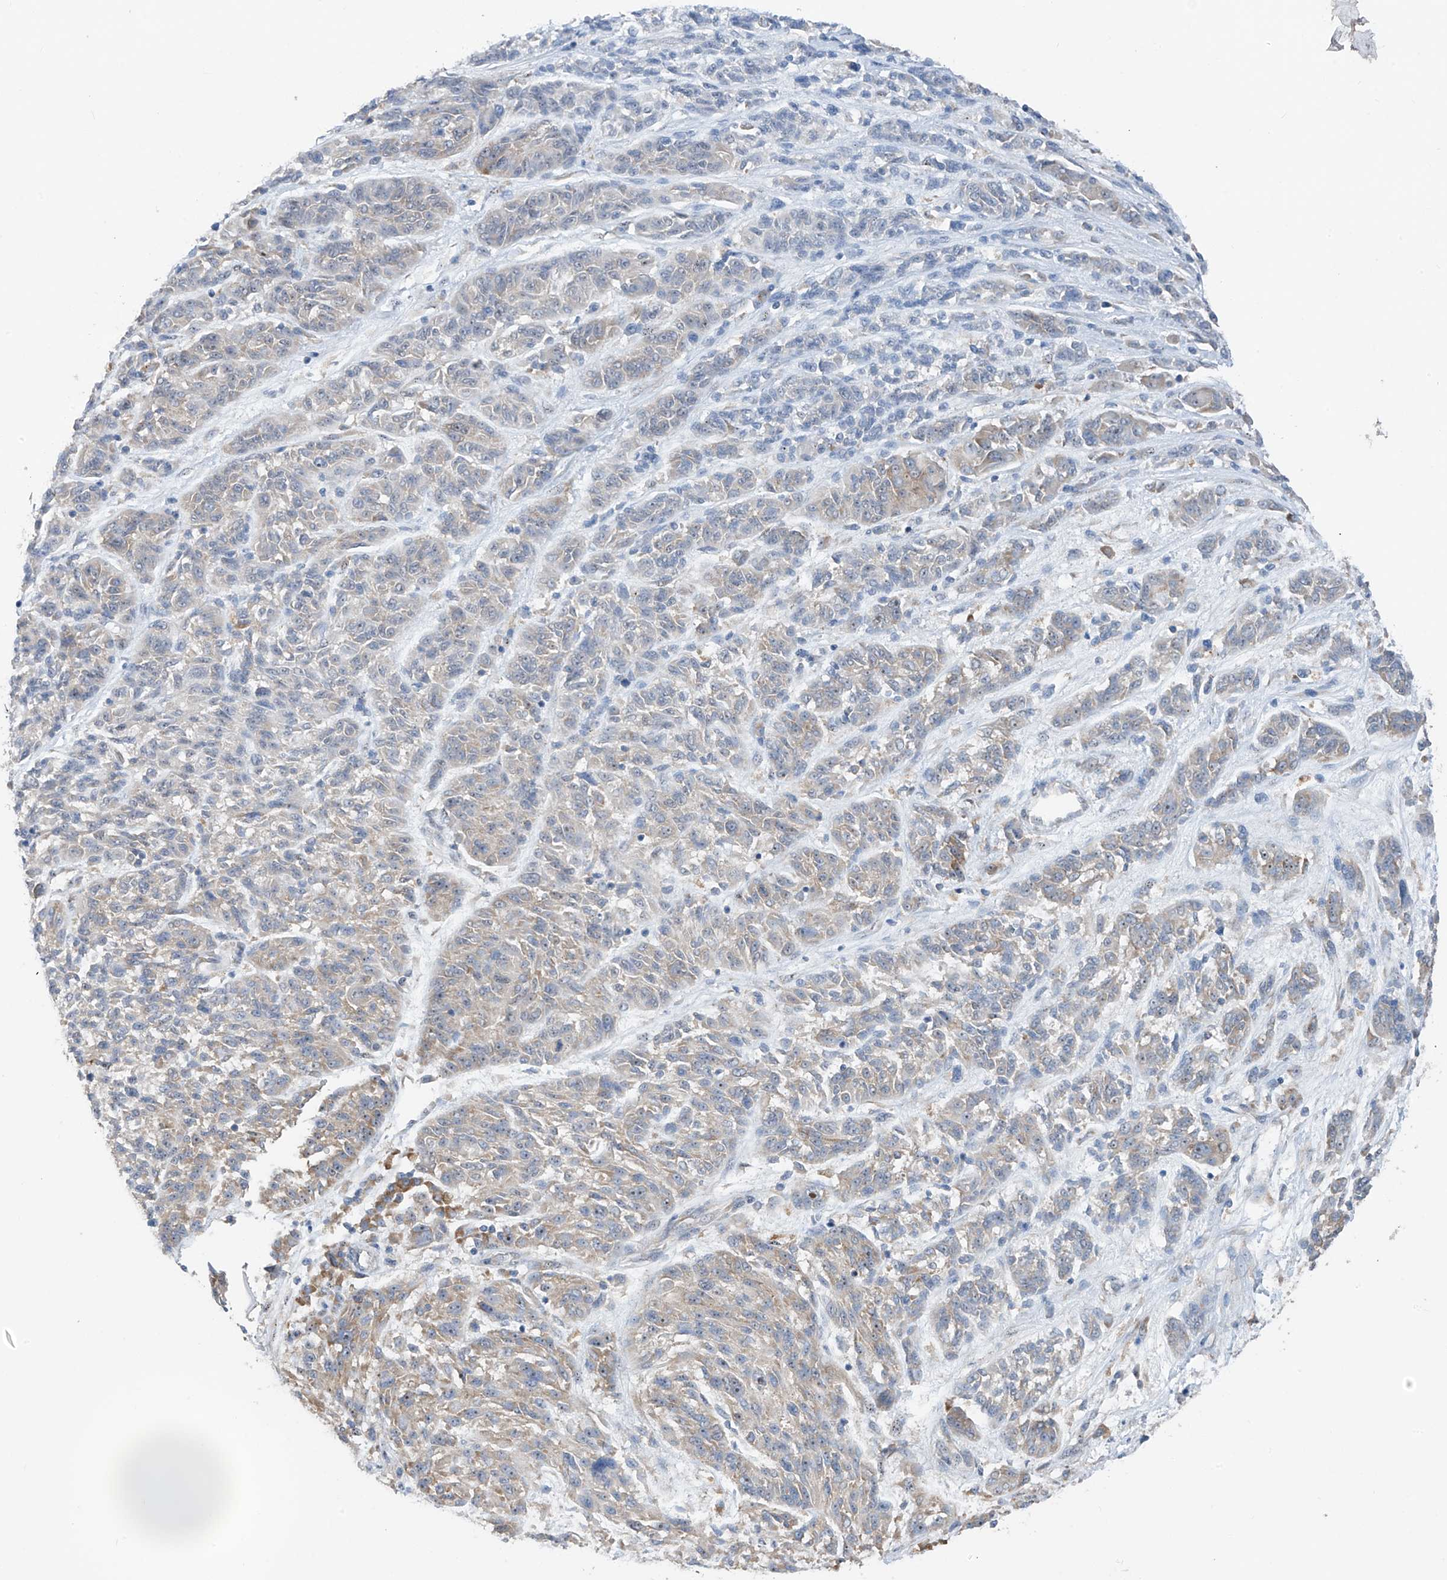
{"staining": {"intensity": "weak", "quantity": "25%-75%", "location": "cytoplasmic/membranous"}, "tissue": "melanoma", "cell_type": "Tumor cells", "image_type": "cancer", "snomed": [{"axis": "morphology", "description": "Malignant melanoma, NOS"}, {"axis": "topography", "description": "Skin"}], "caption": "Protein staining exhibits weak cytoplasmic/membranous expression in approximately 25%-75% of tumor cells in malignant melanoma.", "gene": "RPL4", "patient": {"sex": "male", "age": 53}}